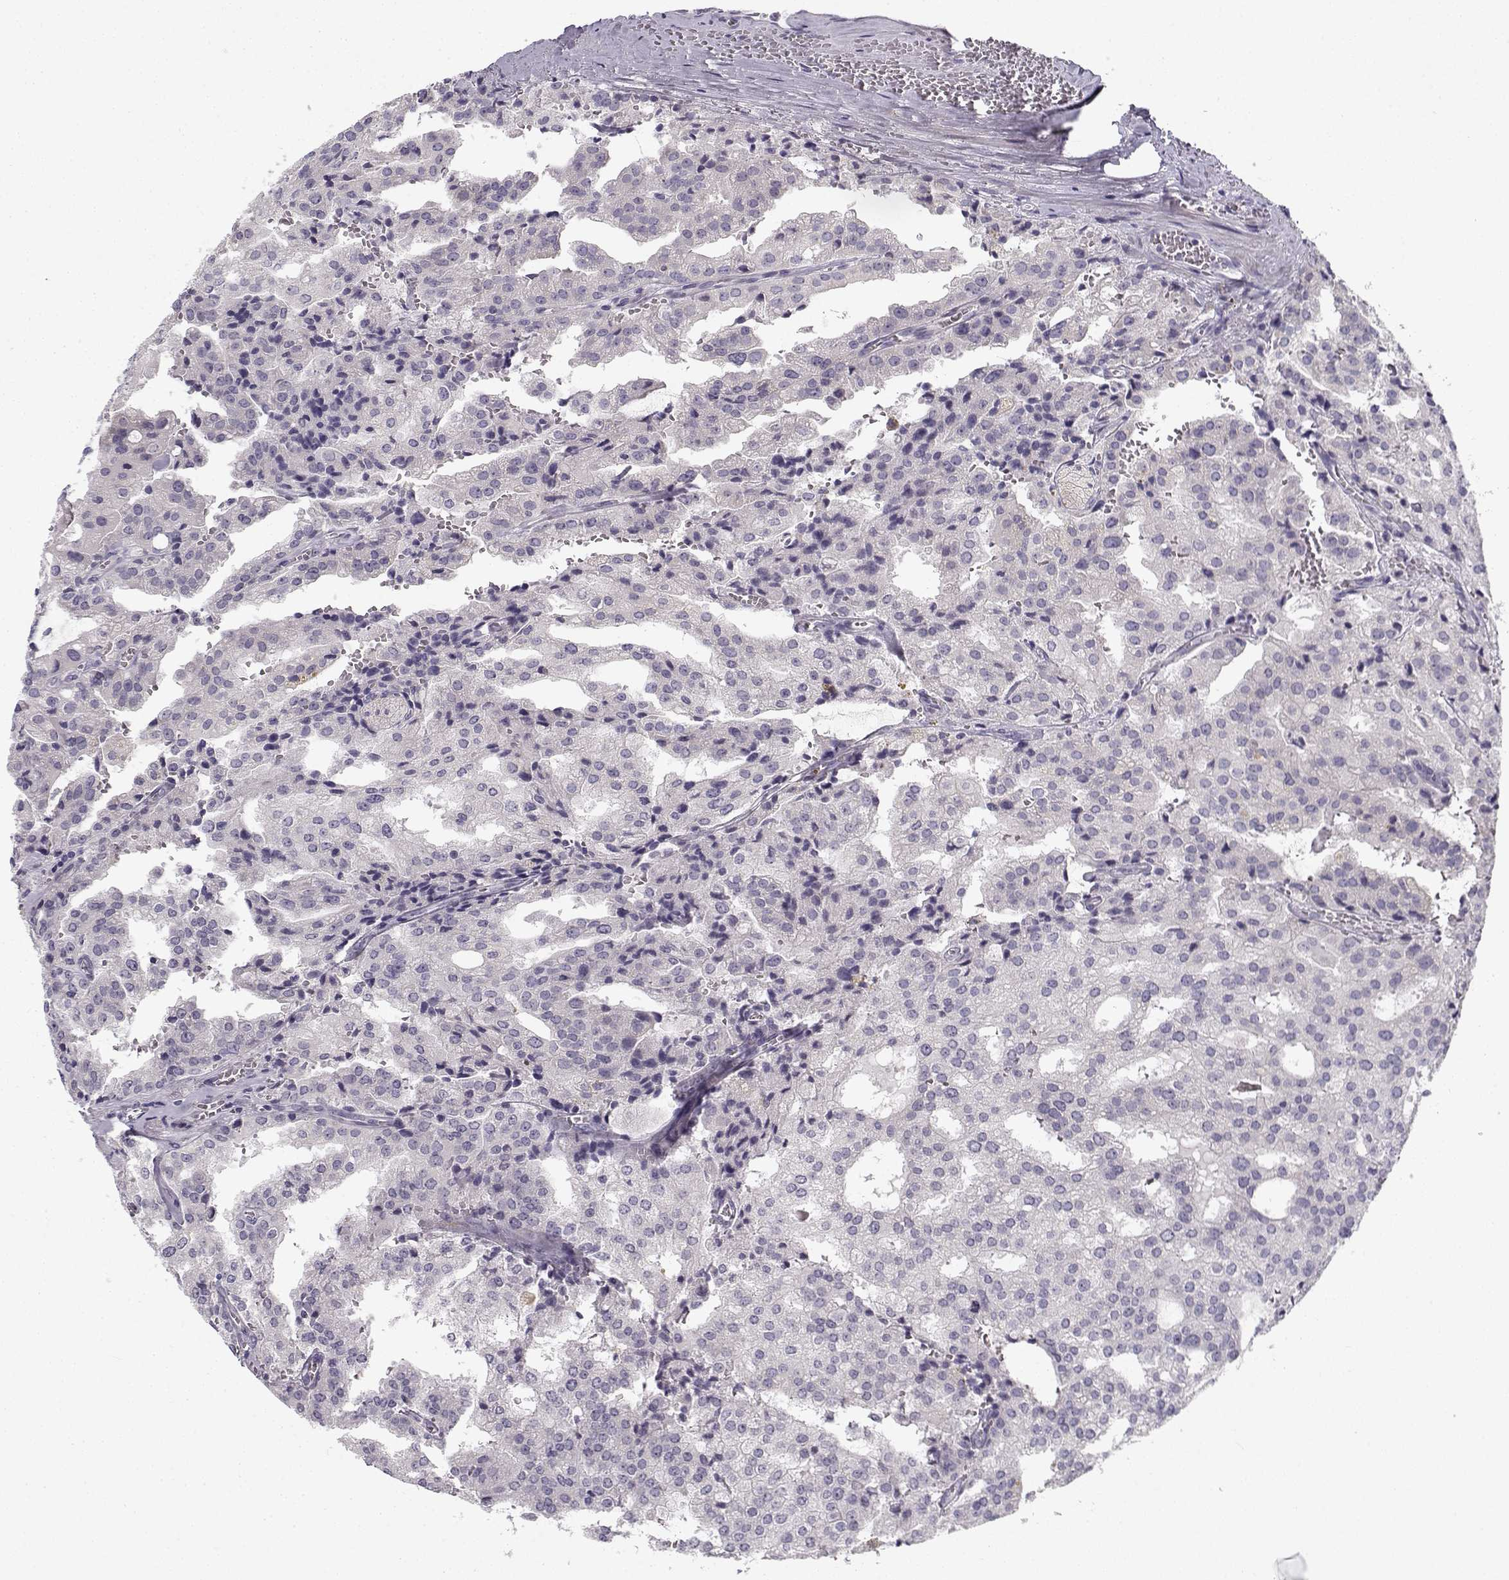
{"staining": {"intensity": "negative", "quantity": "none", "location": "none"}, "tissue": "prostate cancer", "cell_type": "Tumor cells", "image_type": "cancer", "snomed": [{"axis": "morphology", "description": "Adenocarcinoma, High grade"}, {"axis": "topography", "description": "Prostate"}], "caption": "High magnification brightfield microscopy of prostate cancer (adenocarcinoma (high-grade)) stained with DAB (3,3'-diaminobenzidine) (brown) and counterstained with hematoxylin (blue): tumor cells show no significant expression.", "gene": "CREB3L3", "patient": {"sex": "male", "age": 68}}